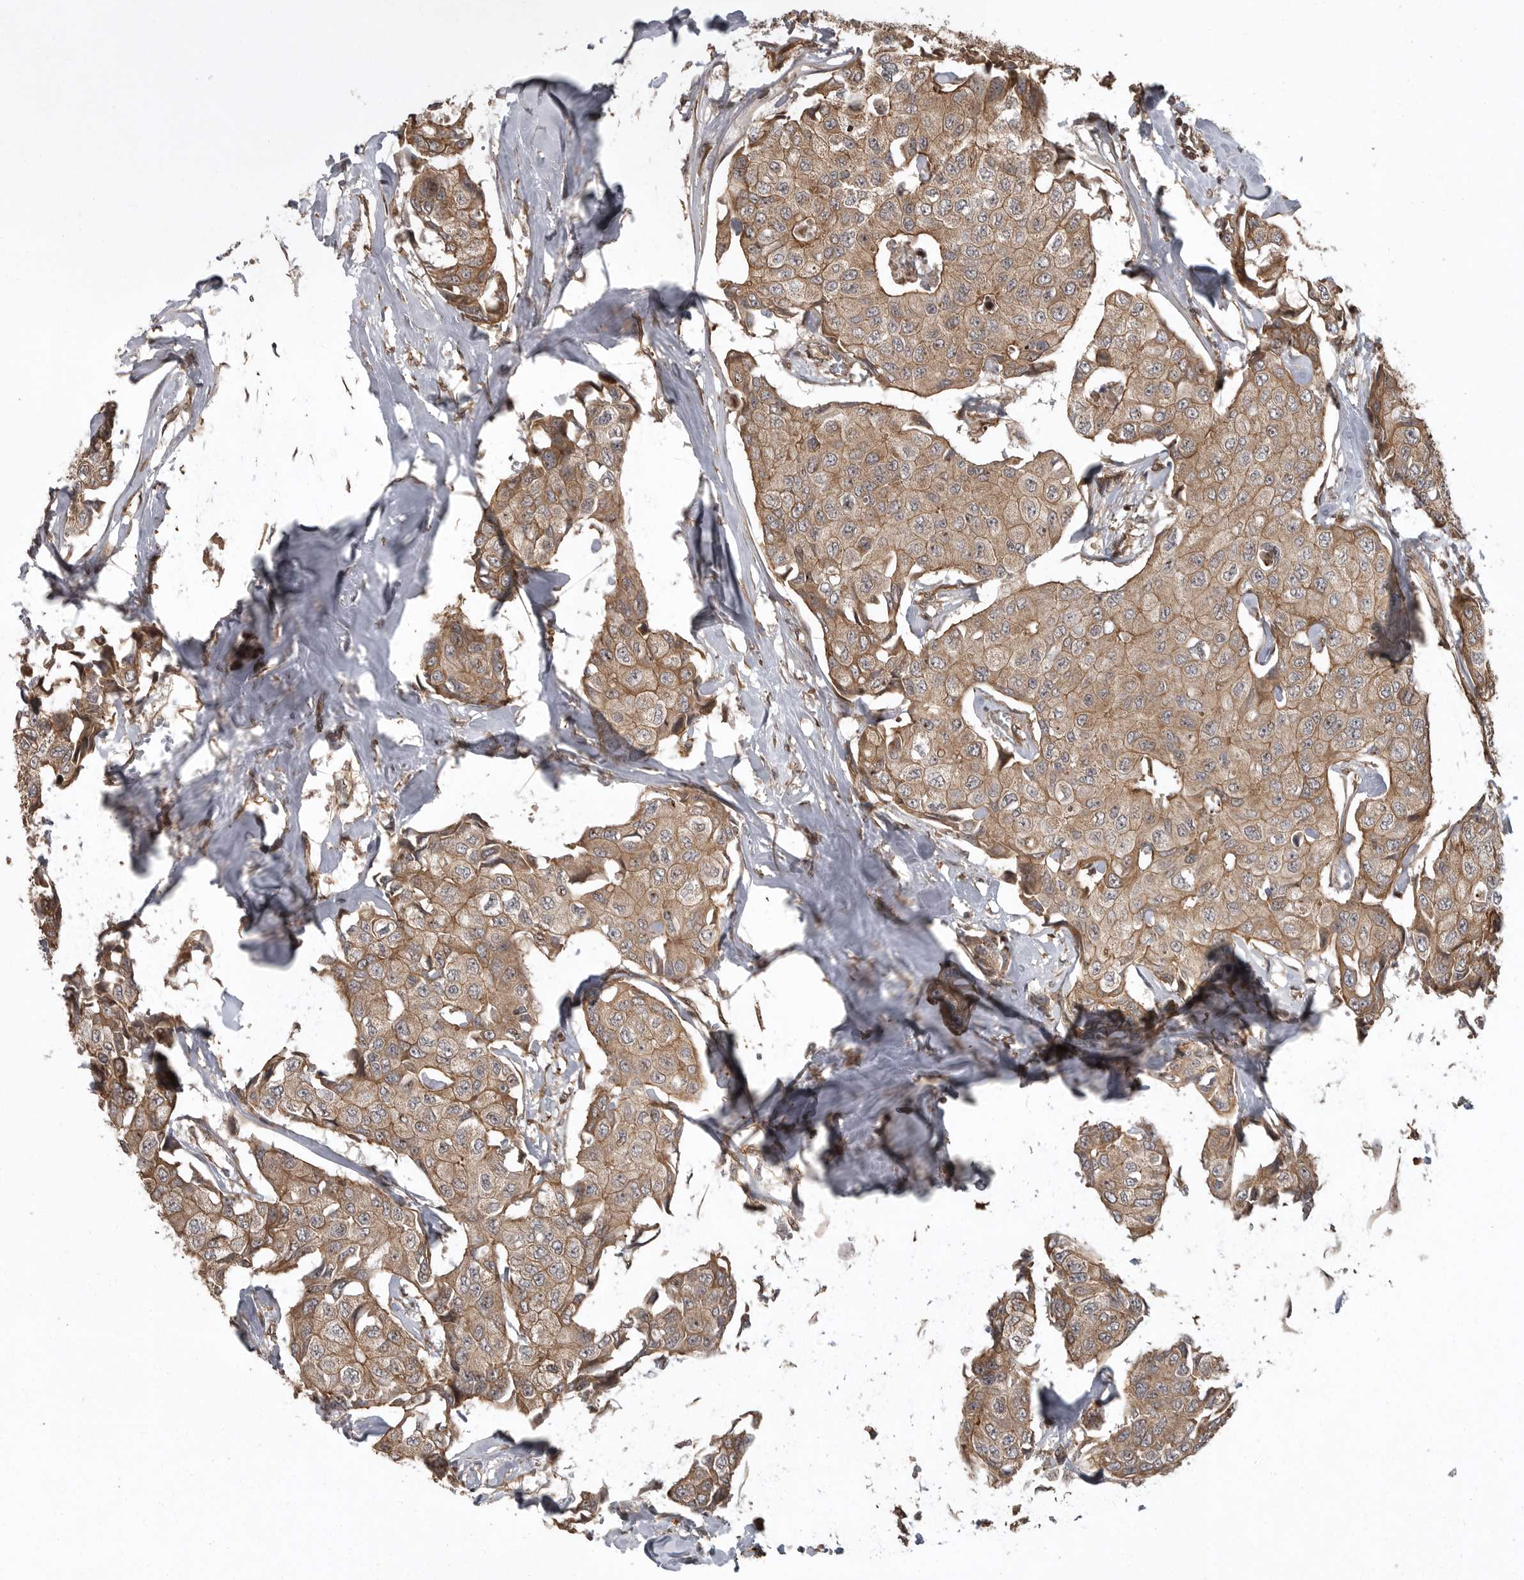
{"staining": {"intensity": "moderate", "quantity": ">75%", "location": "cytoplasmic/membranous"}, "tissue": "breast cancer", "cell_type": "Tumor cells", "image_type": "cancer", "snomed": [{"axis": "morphology", "description": "Duct carcinoma"}, {"axis": "topography", "description": "Breast"}], "caption": "Breast cancer (invasive ductal carcinoma) was stained to show a protein in brown. There is medium levels of moderate cytoplasmic/membranous expression in about >75% of tumor cells.", "gene": "DNAJC8", "patient": {"sex": "female", "age": 80}}